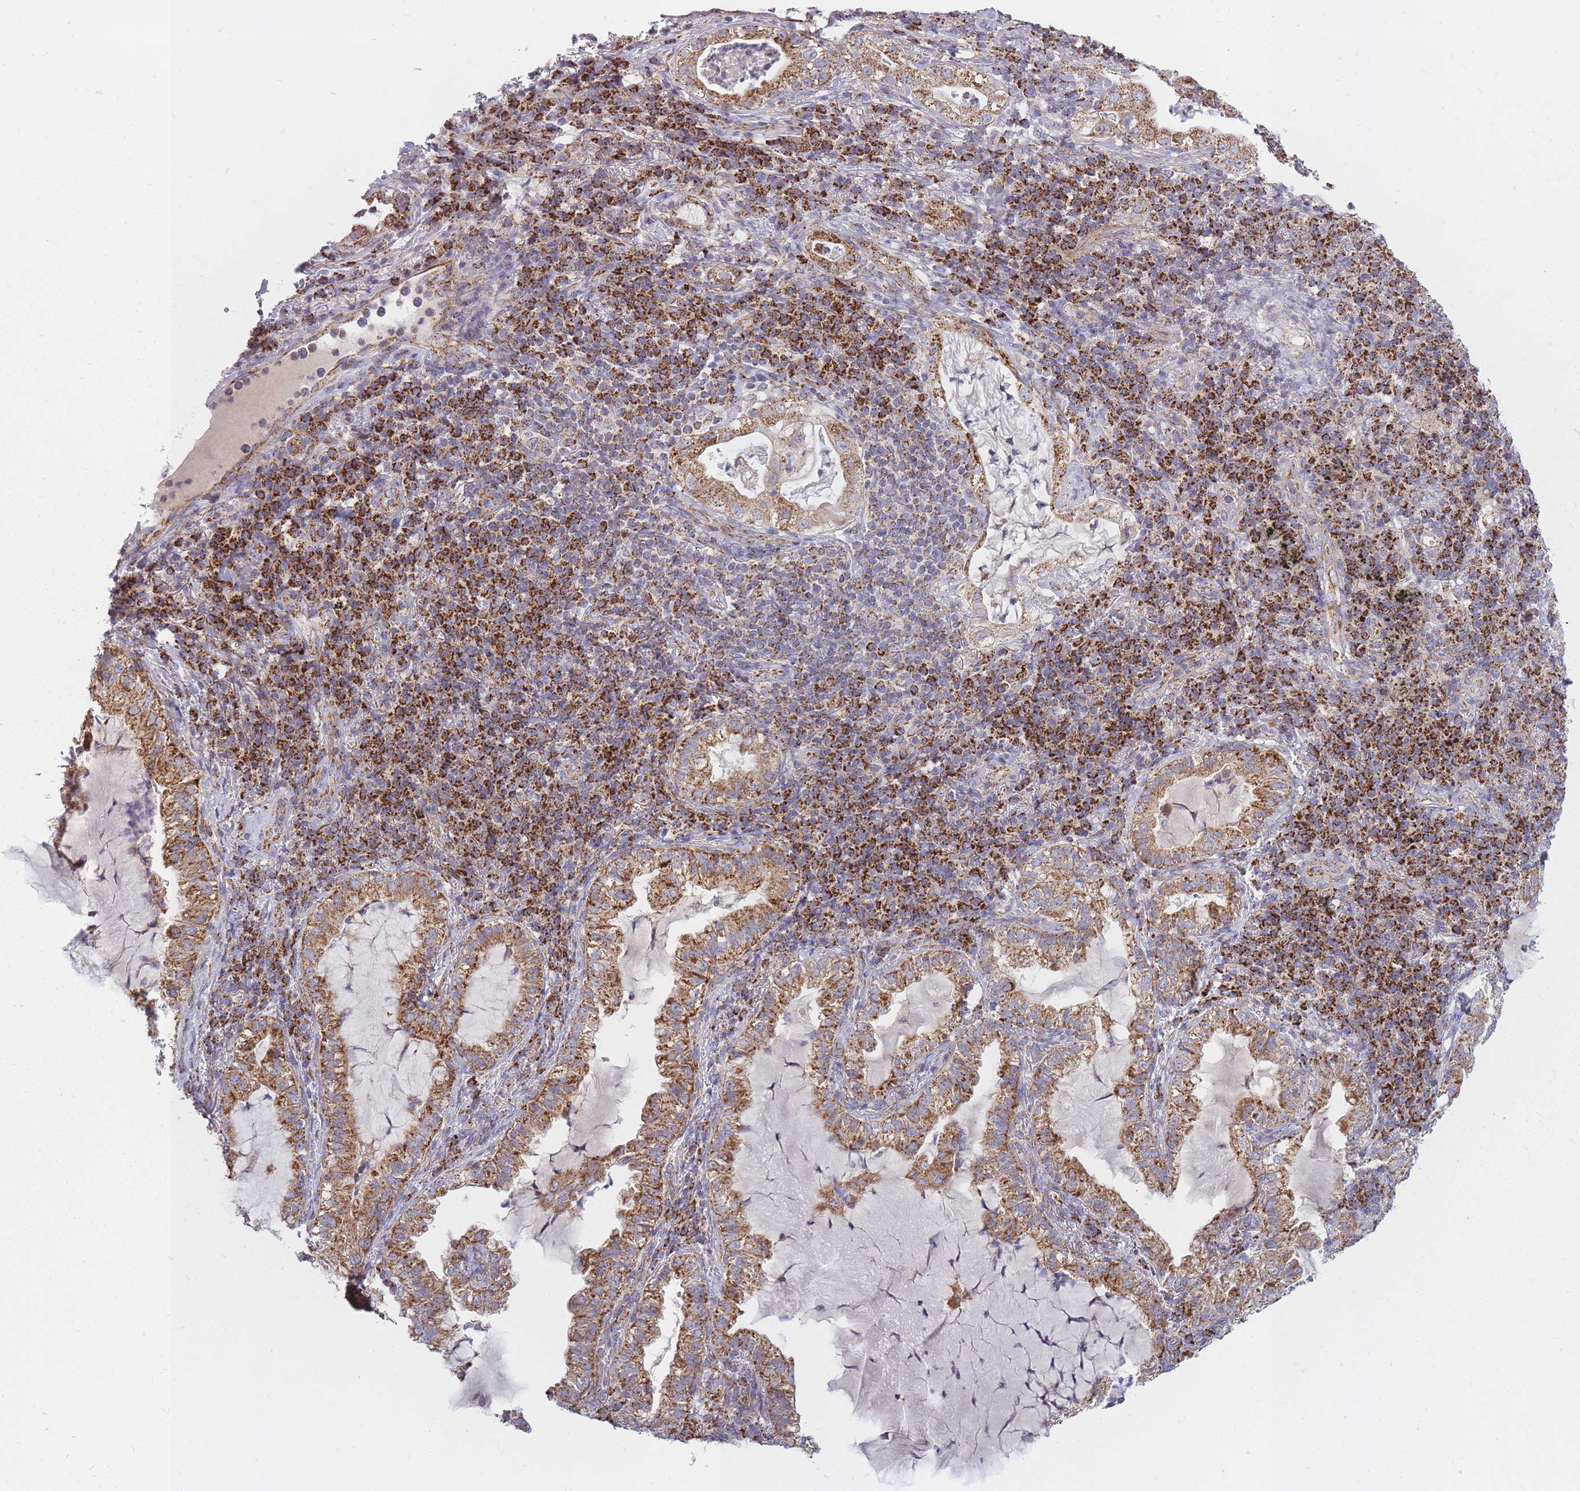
{"staining": {"intensity": "moderate", "quantity": ">75%", "location": "cytoplasmic/membranous"}, "tissue": "lung cancer", "cell_type": "Tumor cells", "image_type": "cancer", "snomed": [{"axis": "morphology", "description": "Adenocarcinoma, NOS"}, {"axis": "topography", "description": "Lung"}], "caption": "Immunohistochemistry of human lung adenocarcinoma demonstrates medium levels of moderate cytoplasmic/membranous expression in approximately >75% of tumor cells. The staining is performed using DAB (3,3'-diaminobenzidine) brown chromogen to label protein expression. The nuclei are counter-stained blue using hematoxylin.", "gene": "ALKBH4", "patient": {"sex": "female", "age": 73}}